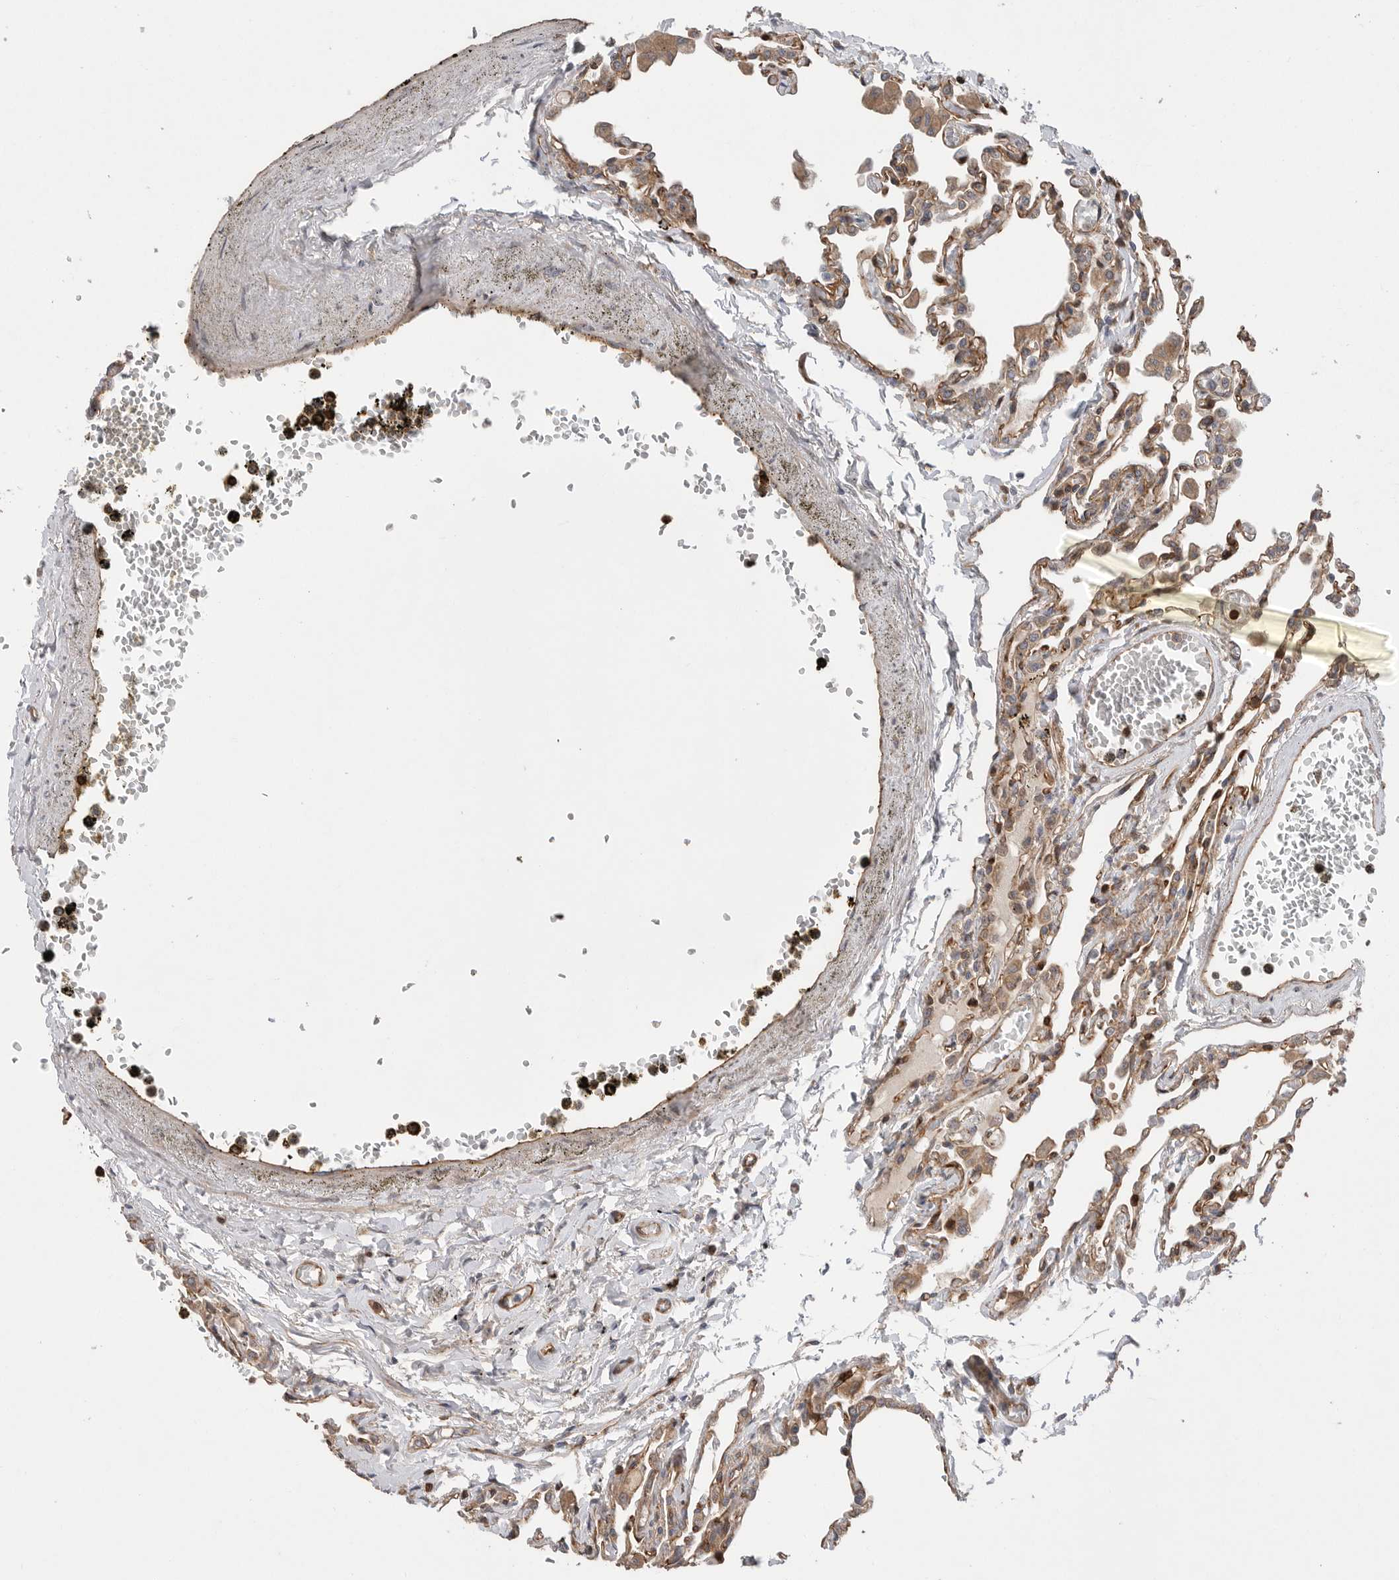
{"staining": {"intensity": "moderate", "quantity": "25%-75%", "location": "cytoplasmic/membranous"}, "tissue": "lung", "cell_type": "Alveolar cells", "image_type": "normal", "snomed": [{"axis": "morphology", "description": "Normal tissue, NOS"}, {"axis": "topography", "description": "Bronchus"}, {"axis": "topography", "description": "Lung"}], "caption": "Moderate cytoplasmic/membranous protein expression is seen in approximately 25%-75% of alveolar cells in lung.", "gene": "PRKCH", "patient": {"sex": "female", "age": 49}}